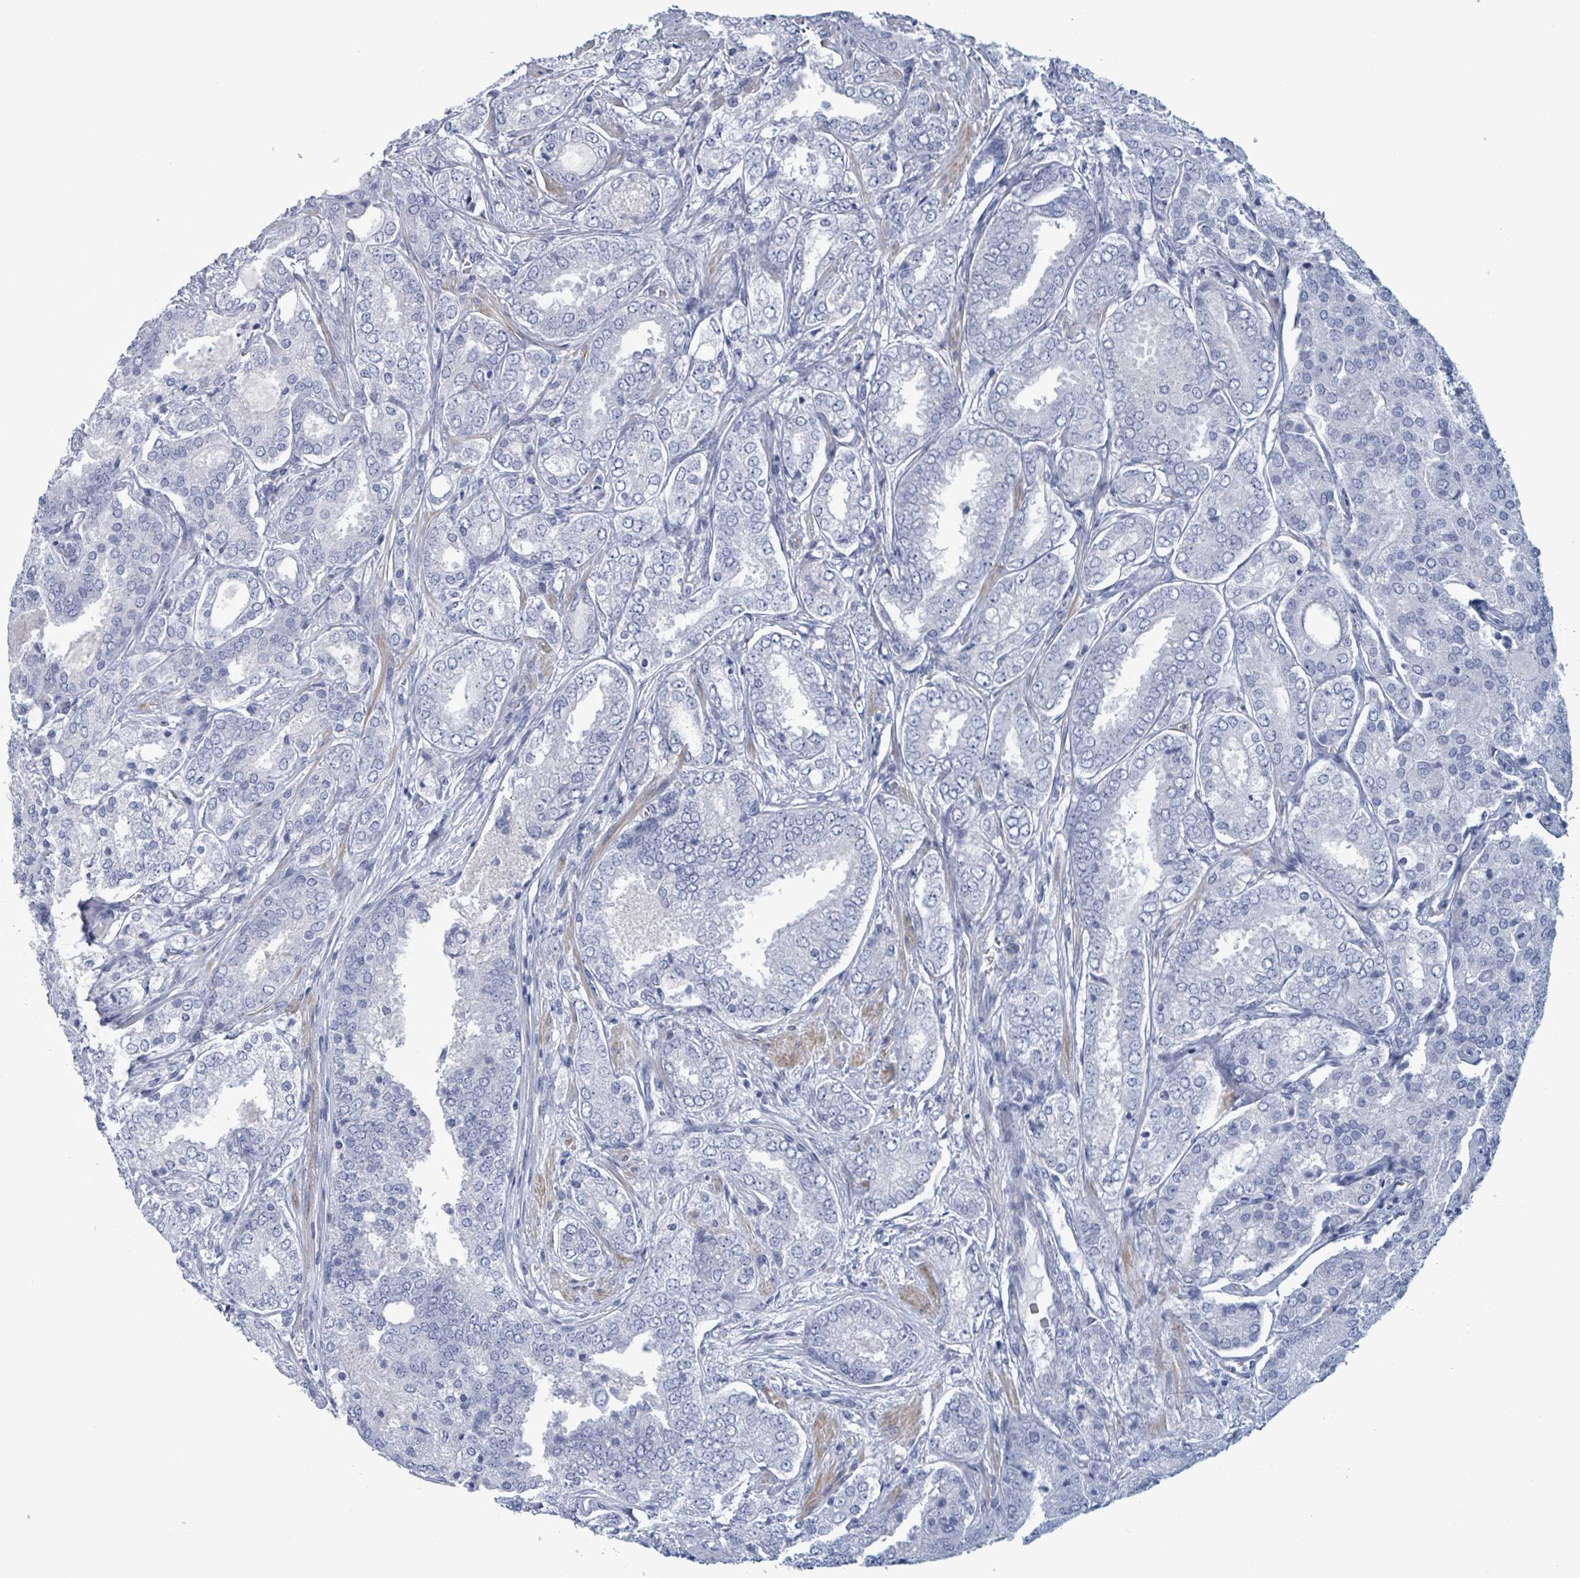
{"staining": {"intensity": "negative", "quantity": "none", "location": "none"}, "tissue": "prostate cancer", "cell_type": "Tumor cells", "image_type": "cancer", "snomed": [{"axis": "morphology", "description": "Adenocarcinoma, High grade"}, {"axis": "topography", "description": "Prostate"}], "caption": "This is an immunohistochemistry (IHC) micrograph of prostate cancer (adenocarcinoma (high-grade)). There is no positivity in tumor cells.", "gene": "ZNF771", "patient": {"sex": "male", "age": 63}}